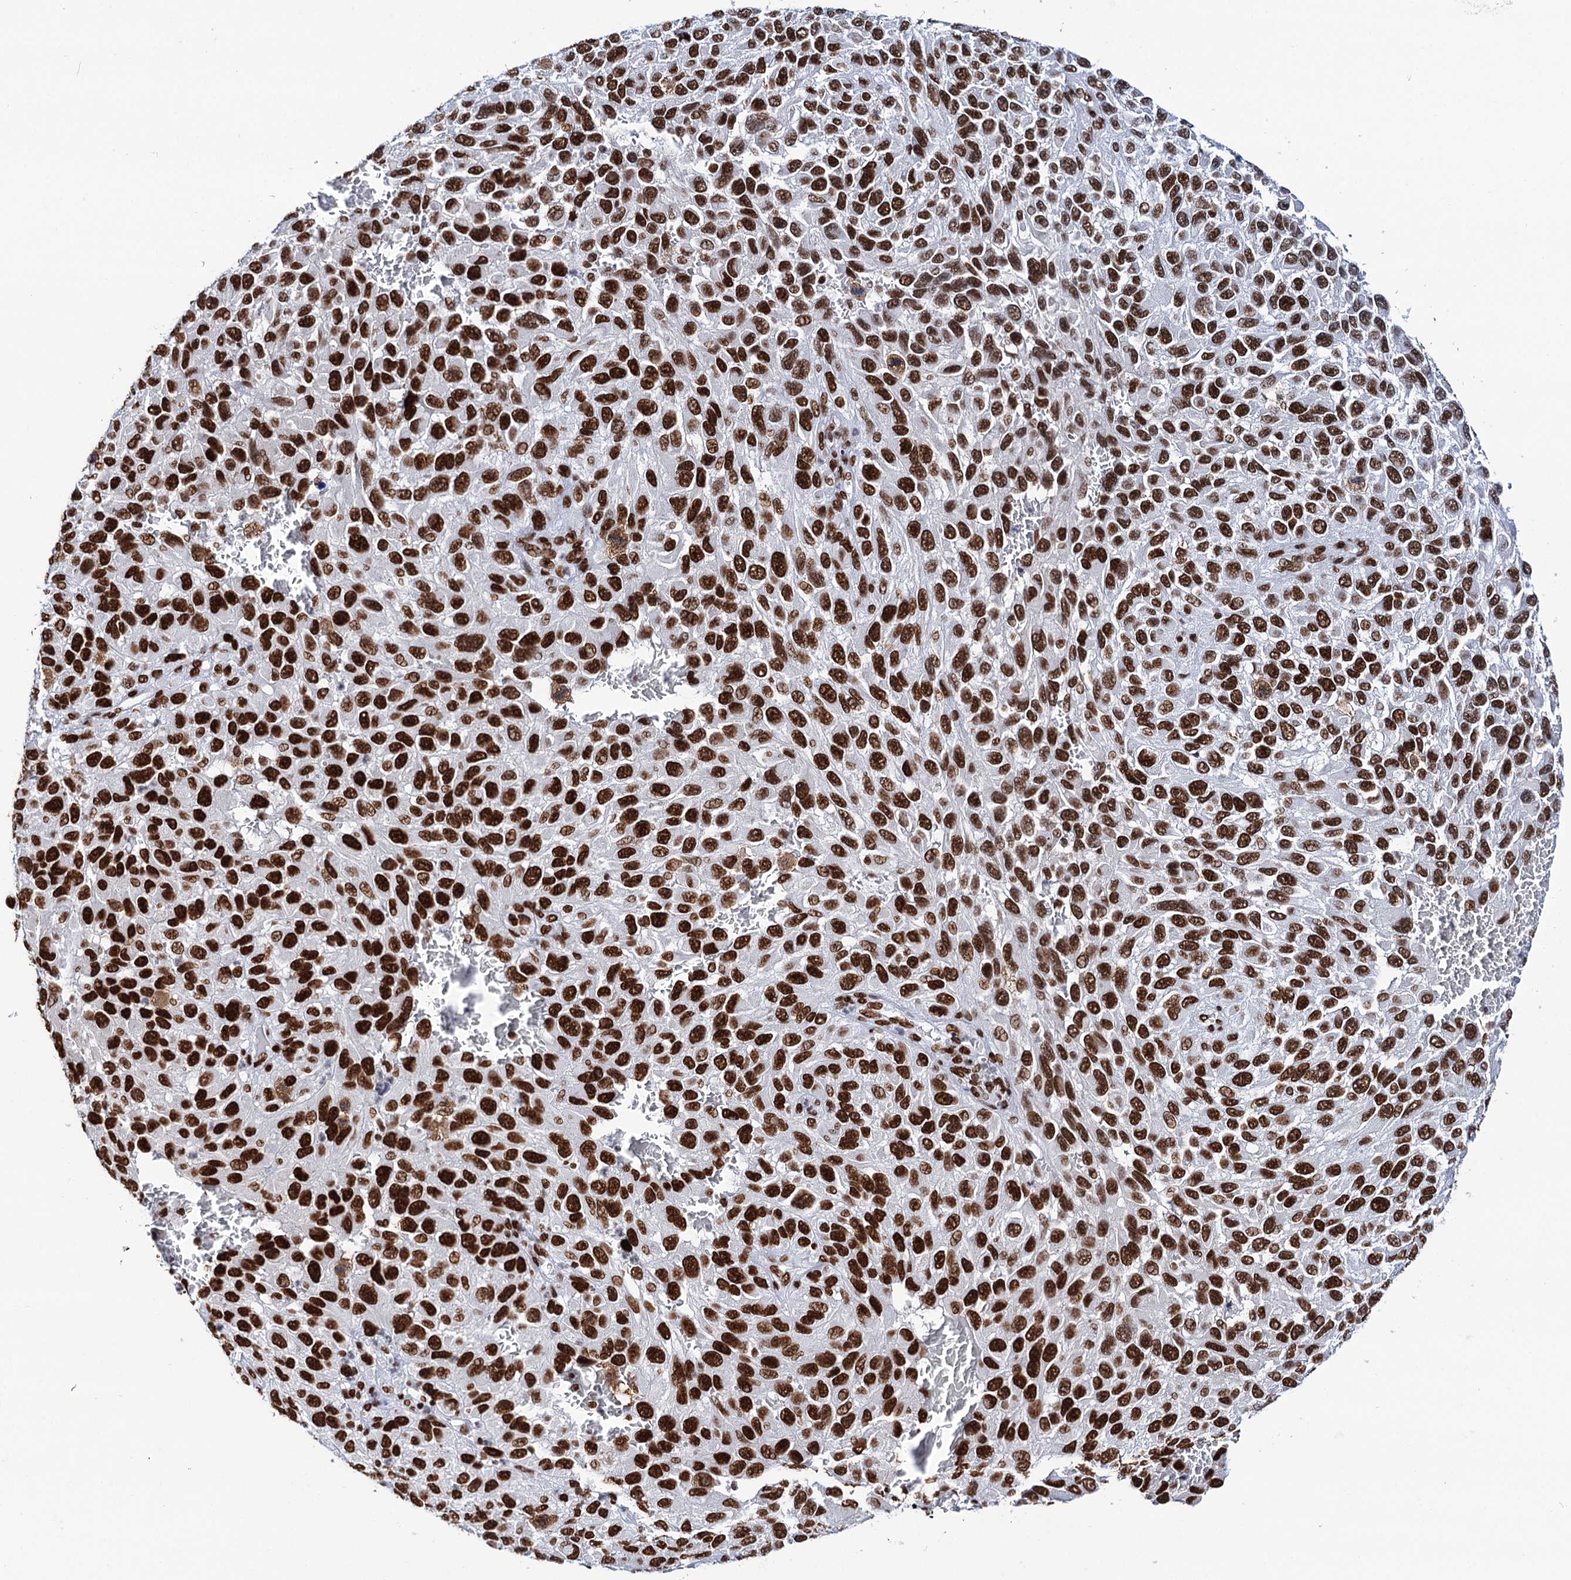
{"staining": {"intensity": "strong", "quantity": ">75%", "location": "nuclear"}, "tissue": "melanoma", "cell_type": "Tumor cells", "image_type": "cancer", "snomed": [{"axis": "morphology", "description": "Malignant melanoma, NOS"}, {"axis": "topography", "description": "Skin"}], "caption": "Protein analysis of malignant melanoma tissue reveals strong nuclear expression in about >75% of tumor cells. The staining was performed using DAB, with brown indicating positive protein expression. Nuclei are stained blue with hematoxylin.", "gene": "MATR3", "patient": {"sex": "female", "age": 96}}